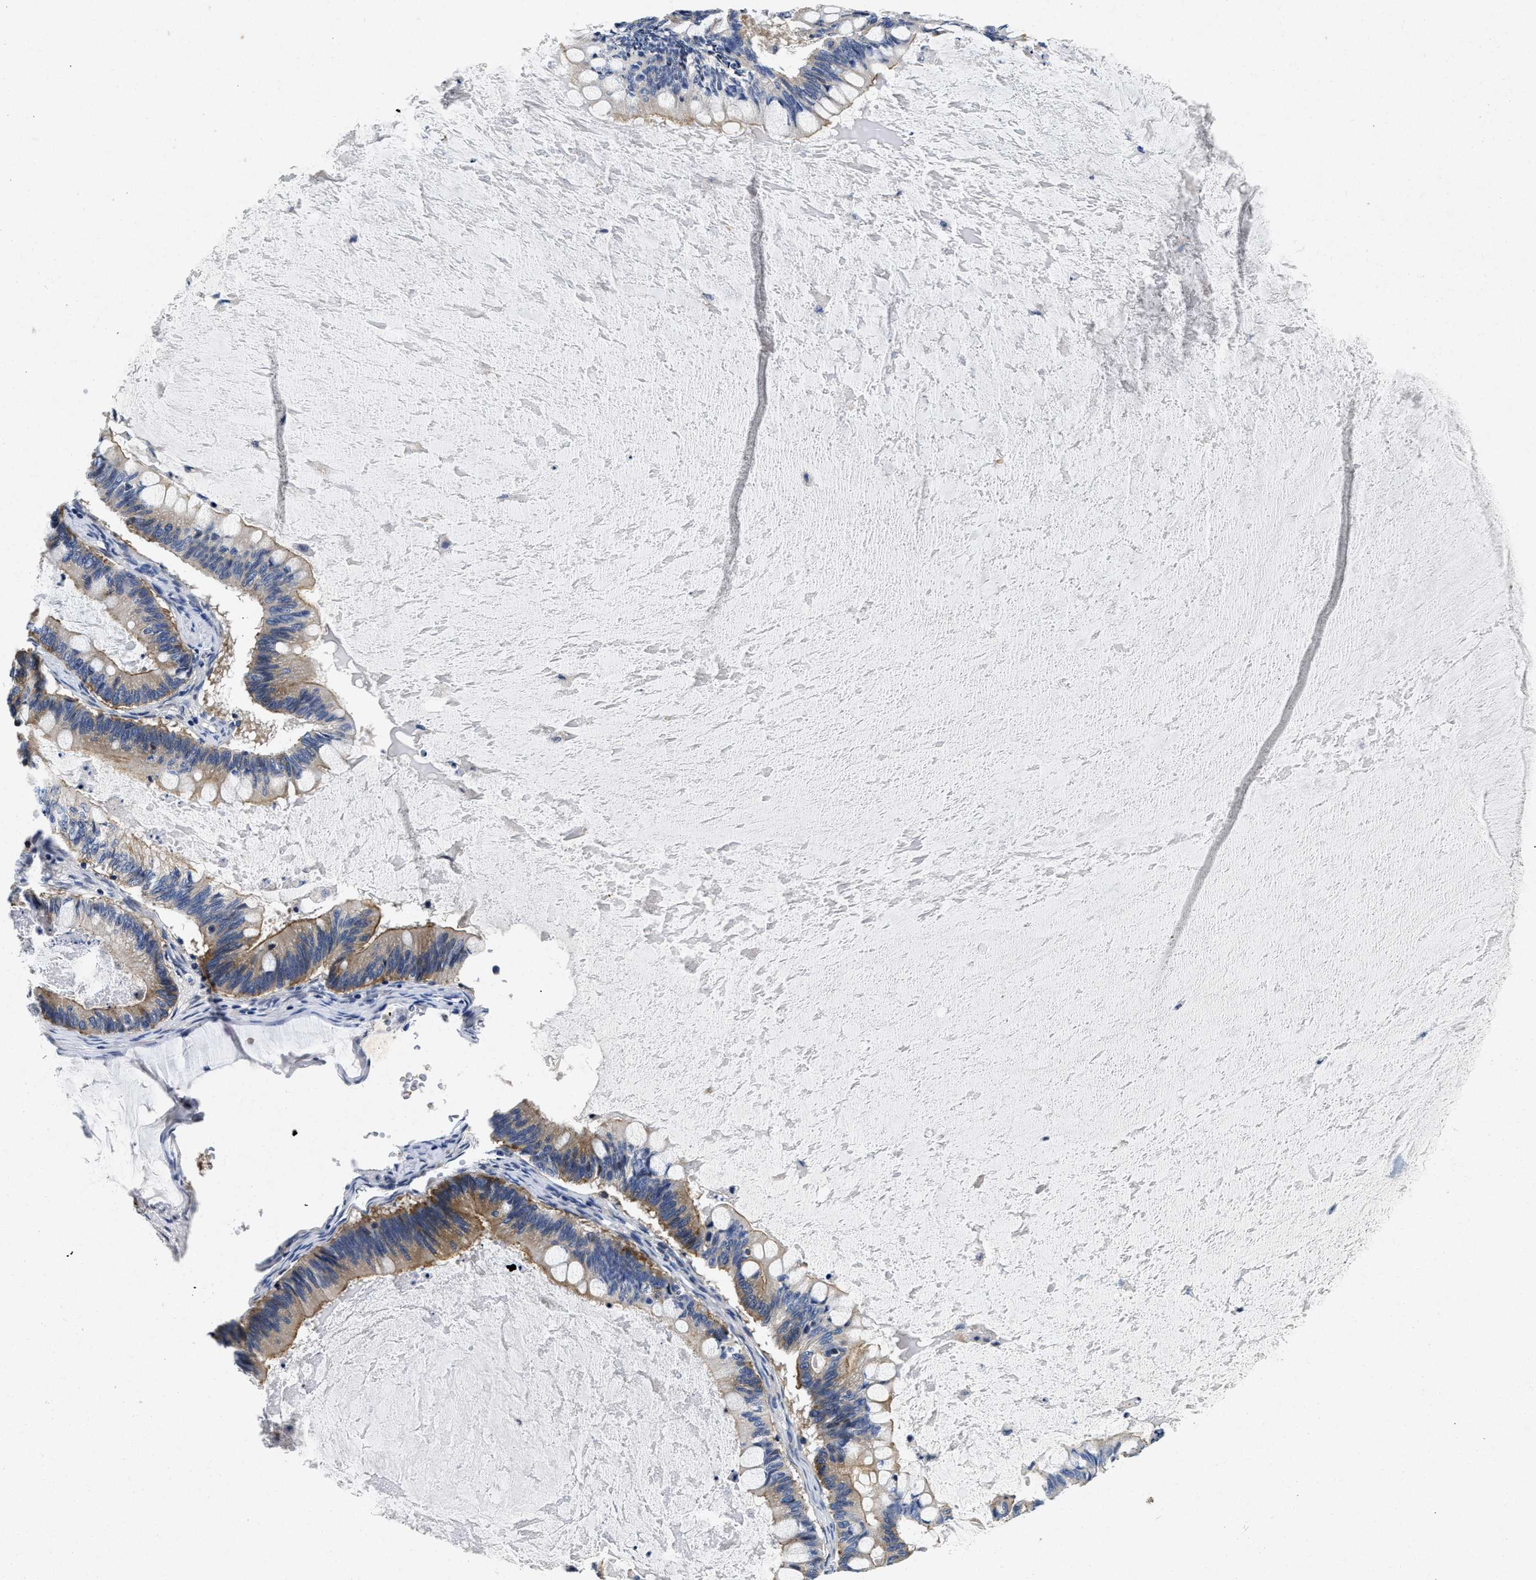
{"staining": {"intensity": "moderate", "quantity": "<25%", "location": "cytoplasmic/membranous"}, "tissue": "ovarian cancer", "cell_type": "Tumor cells", "image_type": "cancer", "snomed": [{"axis": "morphology", "description": "Cystadenocarcinoma, mucinous, NOS"}, {"axis": "topography", "description": "Ovary"}], "caption": "A photomicrograph of human ovarian cancer stained for a protein demonstrates moderate cytoplasmic/membranous brown staining in tumor cells.", "gene": "LAD1", "patient": {"sex": "female", "age": 61}}